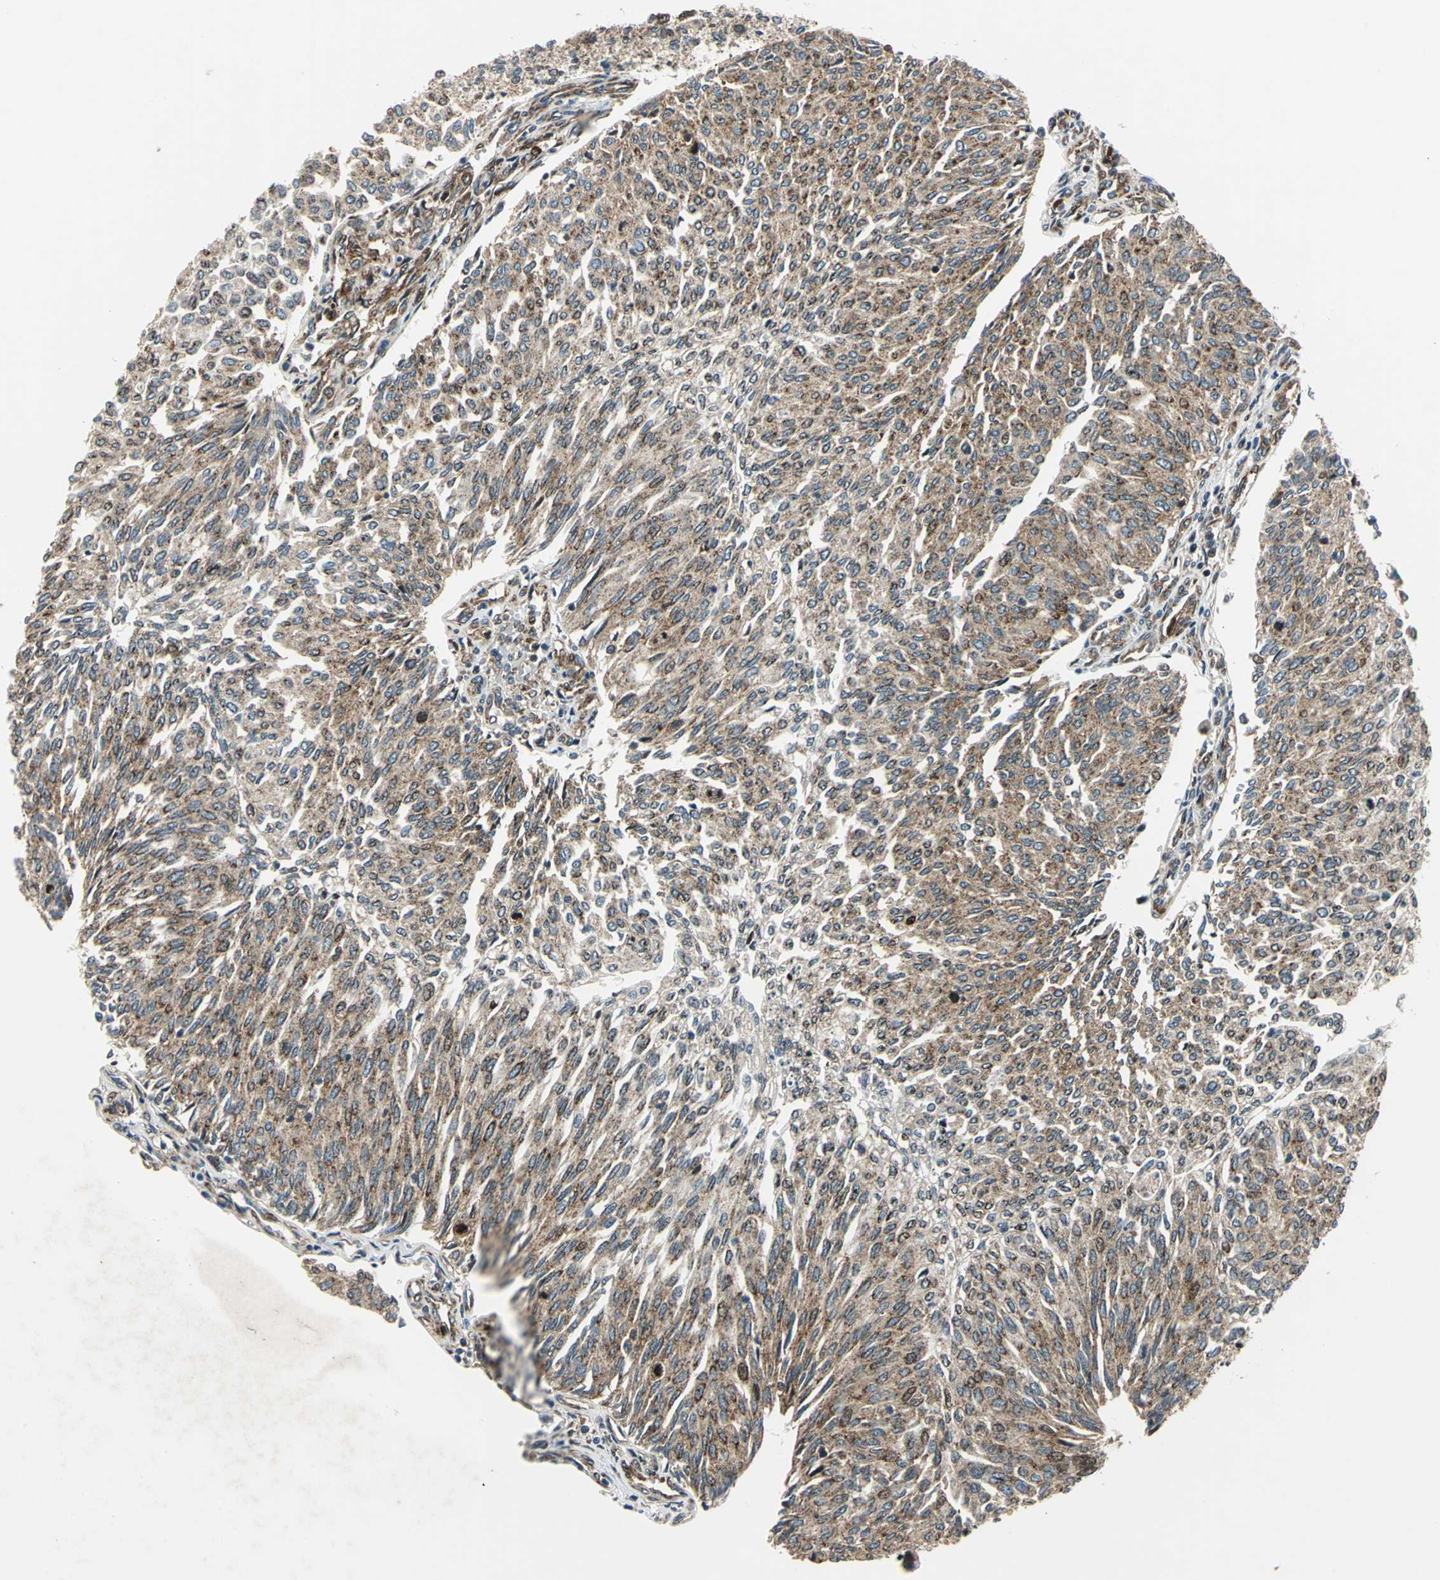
{"staining": {"intensity": "moderate", "quantity": ">75%", "location": "cytoplasmic/membranous"}, "tissue": "urothelial cancer", "cell_type": "Tumor cells", "image_type": "cancer", "snomed": [{"axis": "morphology", "description": "Urothelial carcinoma, Low grade"}, {"axis": "topography", "description": "Urinary bladder"}], "caption": "Immunohistochemical staining of human urothelial cancer exhibits medium levels of moderate cytoplasmic/membranous protein positivity in approximately >75% of tumor cells.", "gene": "AATF", "patient": {"sex": "female", "age": 79}}